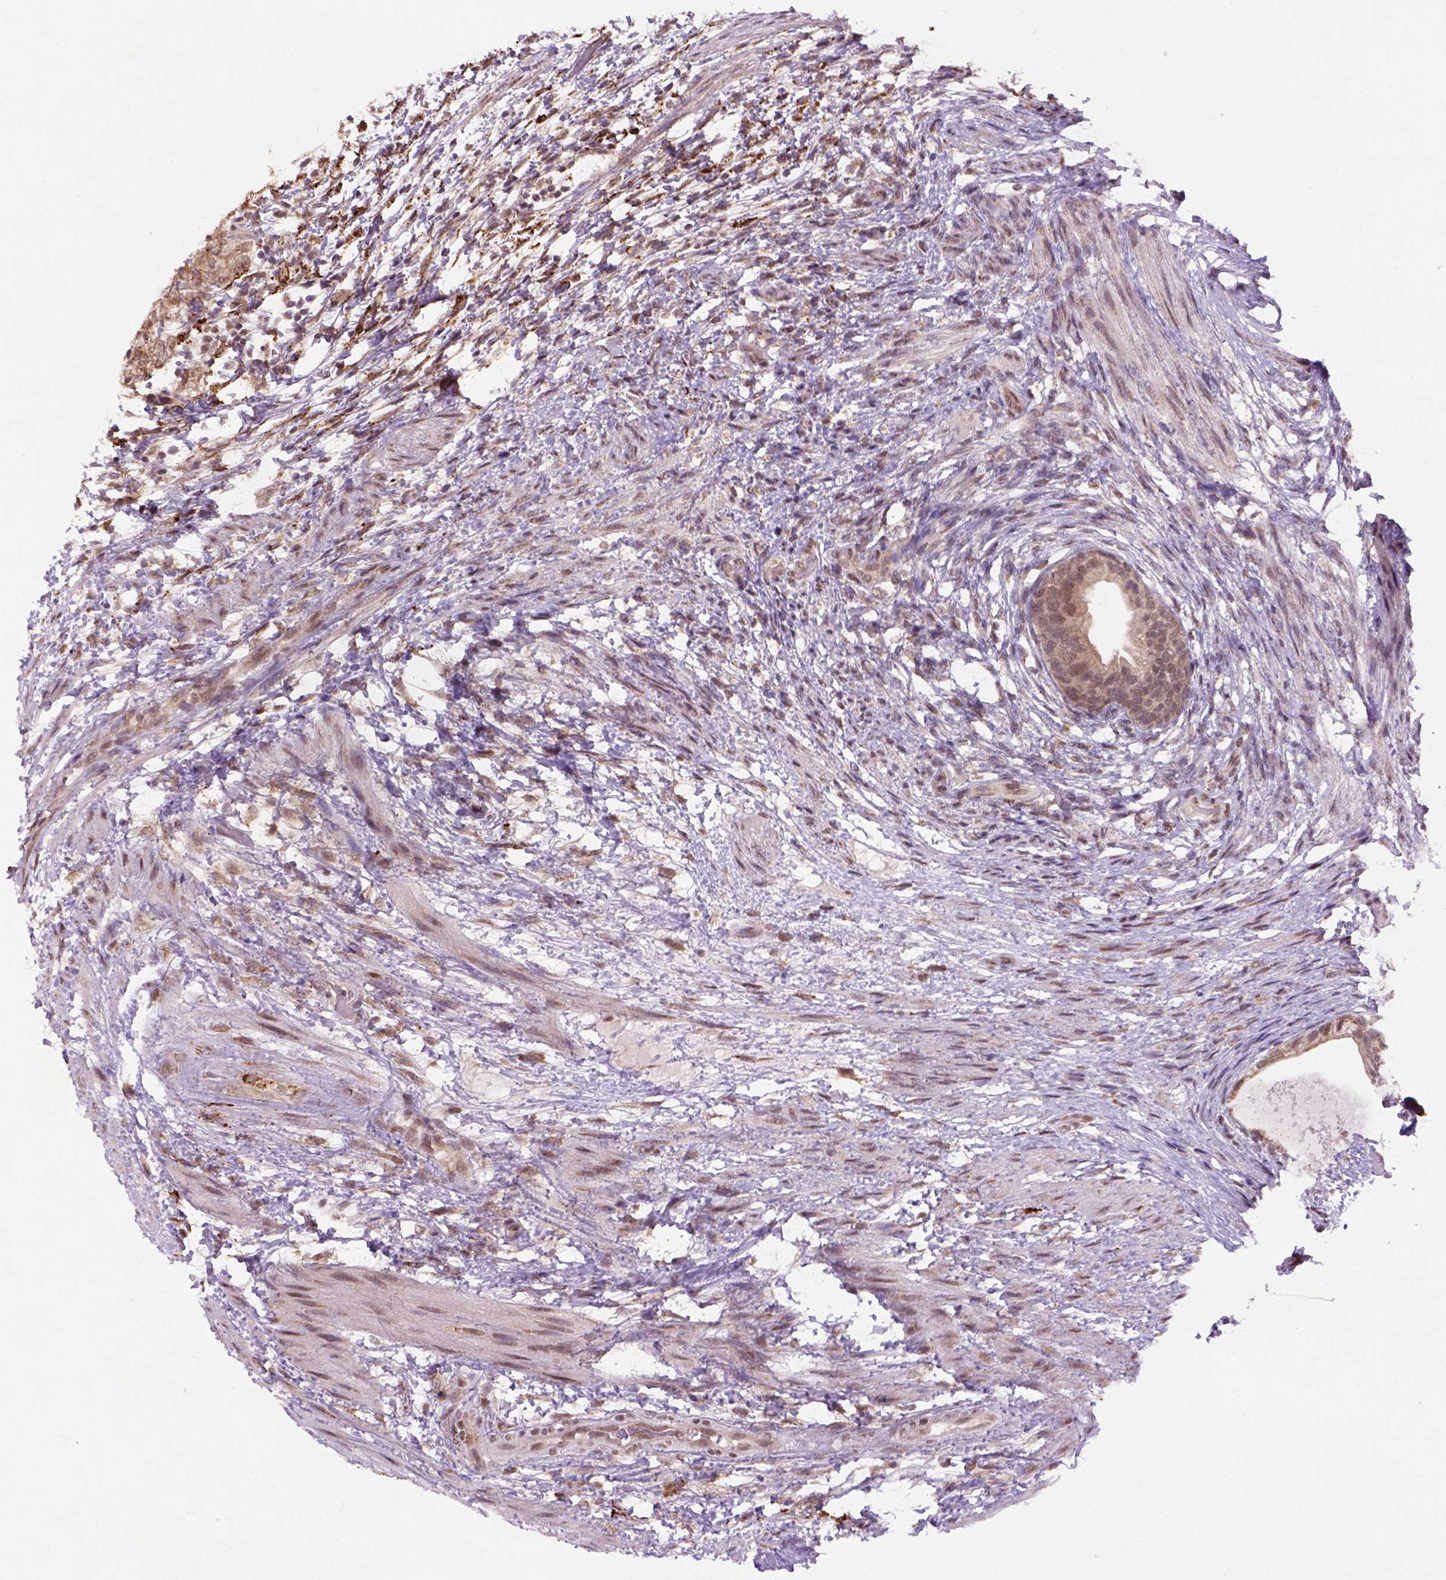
{"staining": {"intensity": "moderate", "quantity": ">75%", "location": "cytoplasmic/membranous"}, "tissue": "testis cancer", "cell_type": "Tumor cells", "image_type": "cancer", "snomed": [{"axis": "morphology", "description": "Carcinoma, Embryonal, NOS"}, {"axis": "topography", "description": "Testis"}], "caption": "The photomicrograph demonstrates immunohistochemical staining of embryonal carcinoma (testis). There is moderate cytoplasmic/membranous staining is identified in about >75% of tumor cells.", "gene": "FZD7", "patient": {"sex": "male", "age": 24}}